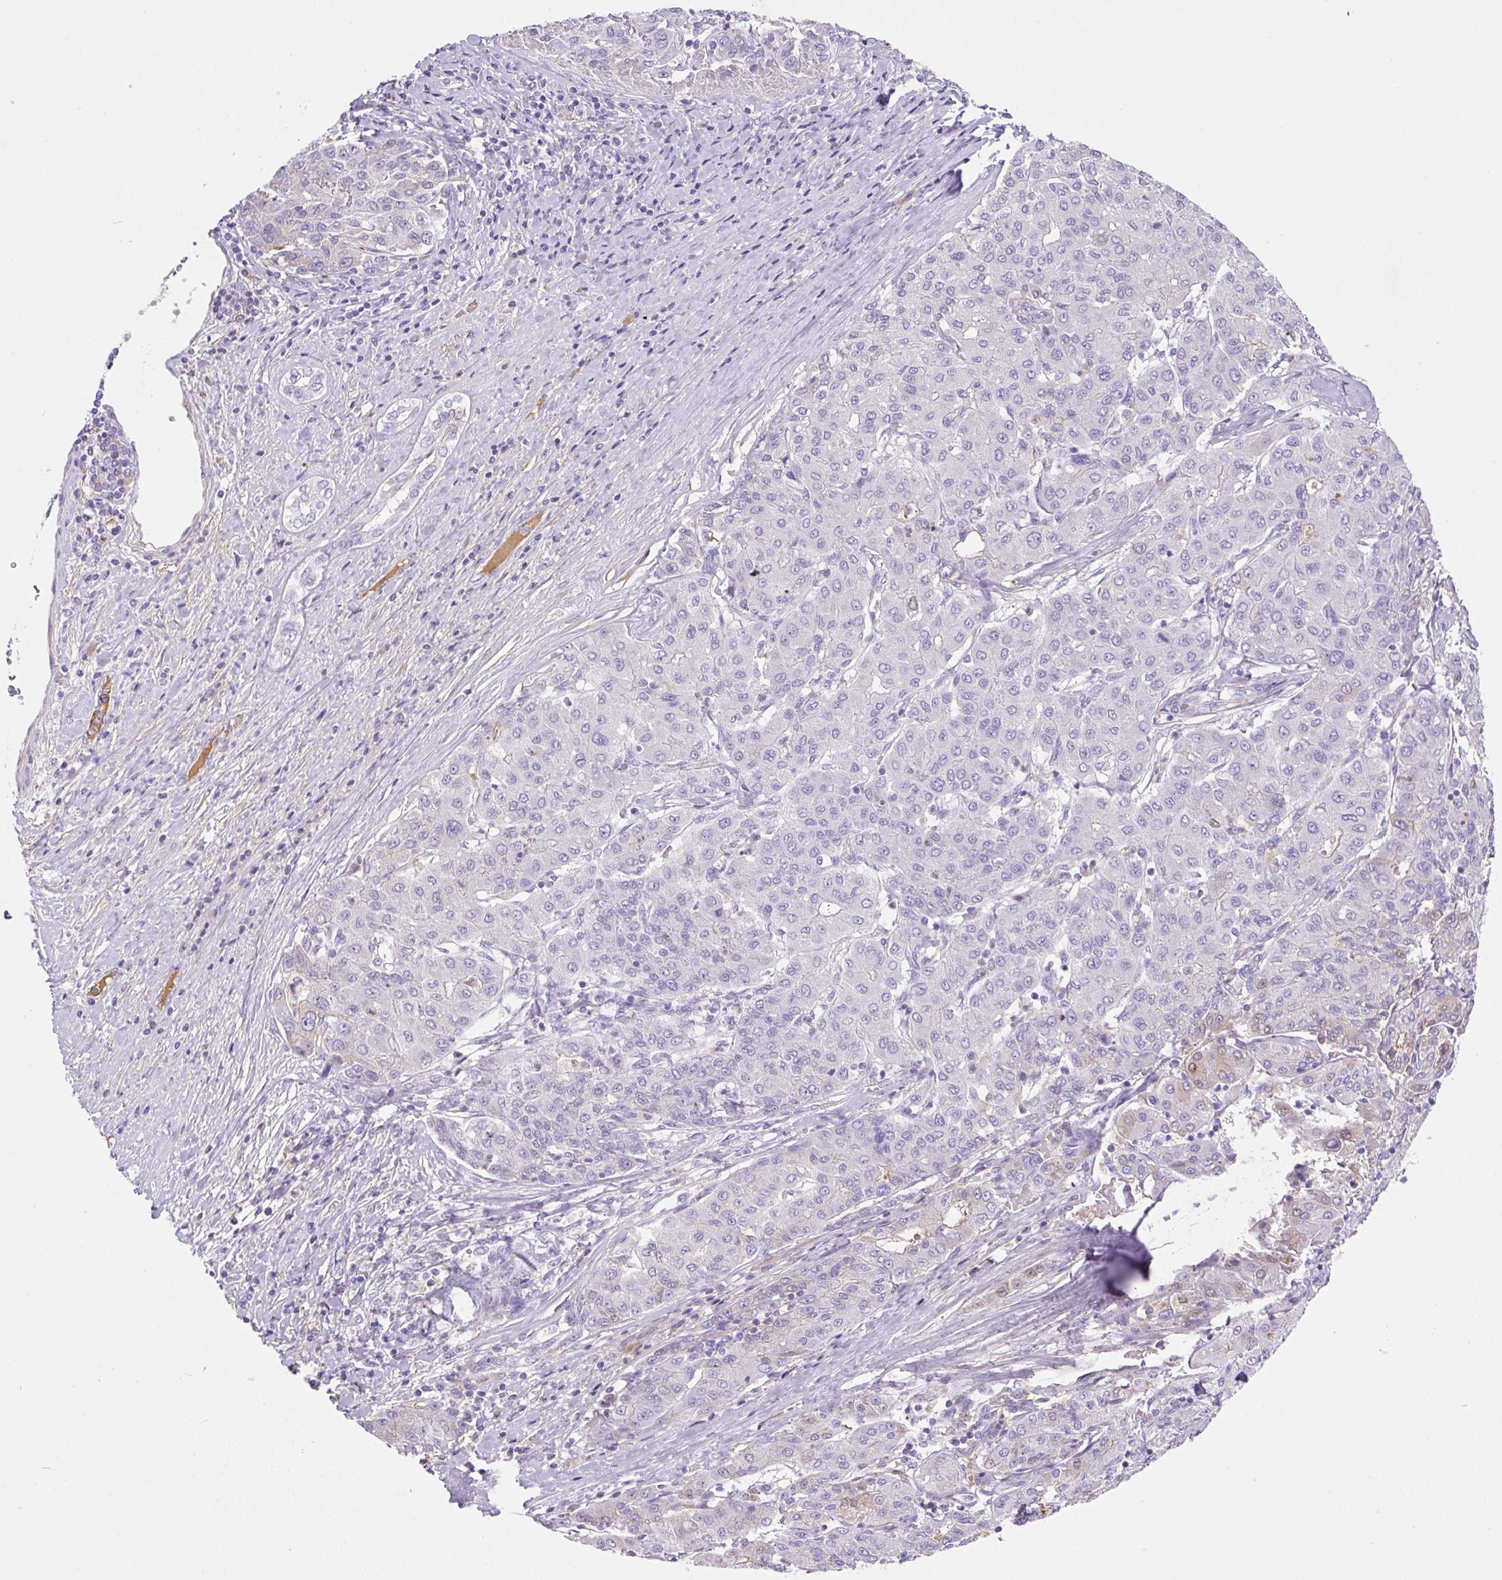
{"staining": {"intensity": "negative", "quantity": "none", "location": "none"}, "tissue": "liver cancer", "cell_type": "Tumor cells", "image_type": "cancer", "snomed": [{"axis": "morphology", "description": "Carcinoma, Hepatocellular, NOS"}, {"axis": "topography", "description": "Liver"}], "caption": "Immunohistochemistry (IHC) histopathology image of neoplastic tissue: liver hepatocellular carcinoma stained with DAB shows no significant protein positivity in tumor cells. (DAB (3,3'-diaminobenzidine) immunohistochemistry, high magnification).", "gene": "TDRD15", "patient": {"sex": "male", "age": 65}}